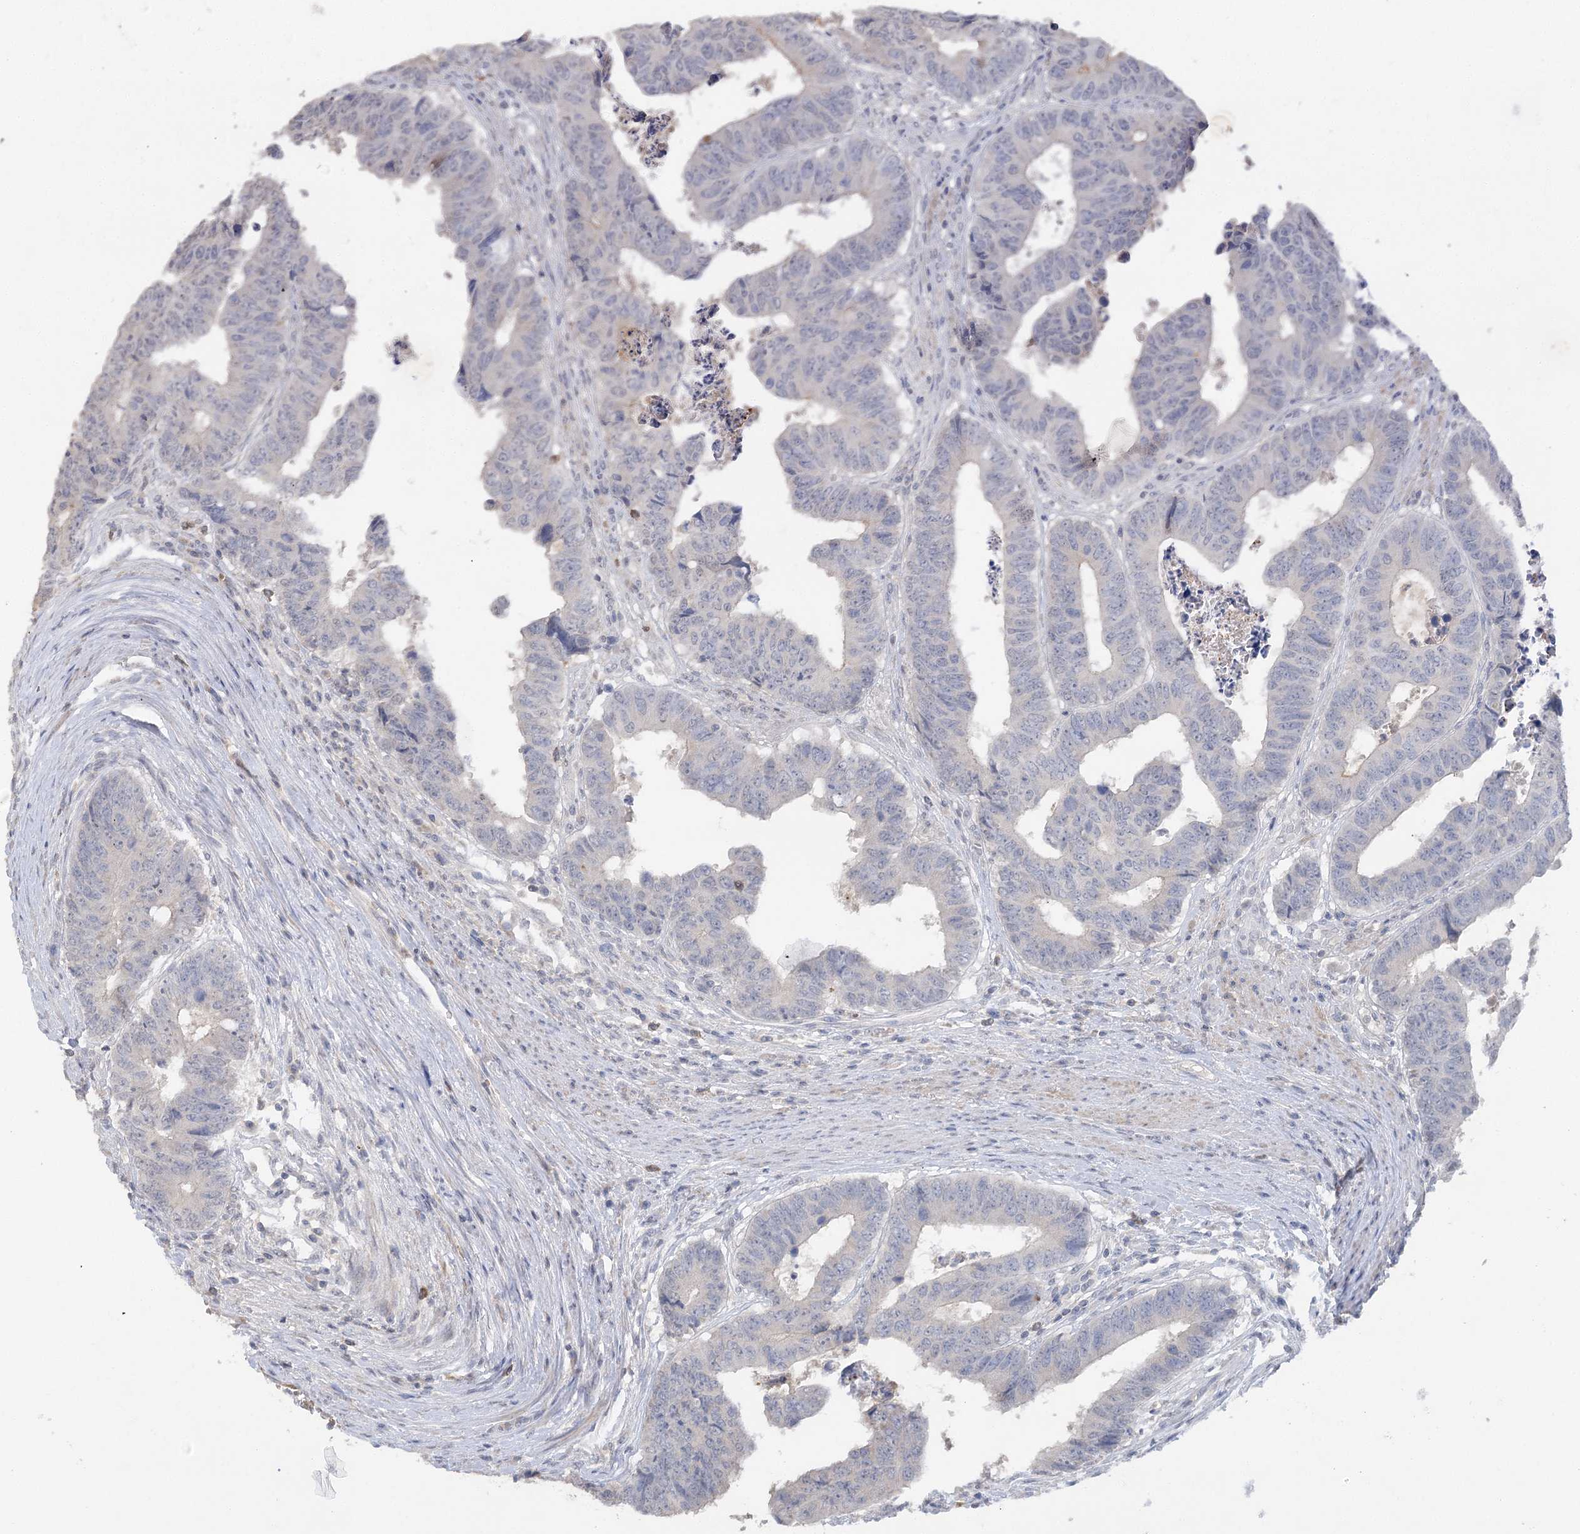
{"staining": {"intensity": "negative", "quantity": "none", "location": "none"}, "tissue": "colorectal cancer", "cell_type": "Tumor cells", "image_type": "cancer", "snomed": [{"axis": "morphology", "description": "Adenocarcinoma, NOS"}, {"axis": "topography", "description": "Rectum"}], "caption": "High power microscopy micrograph of an immunohistochemistry micrograph of colorectal cancer (adenocarcinoma), revealing no significant expression in tumor cells.", "gene": "TRAF3IP1", "patient": {"sex": "male", "age": 84}}